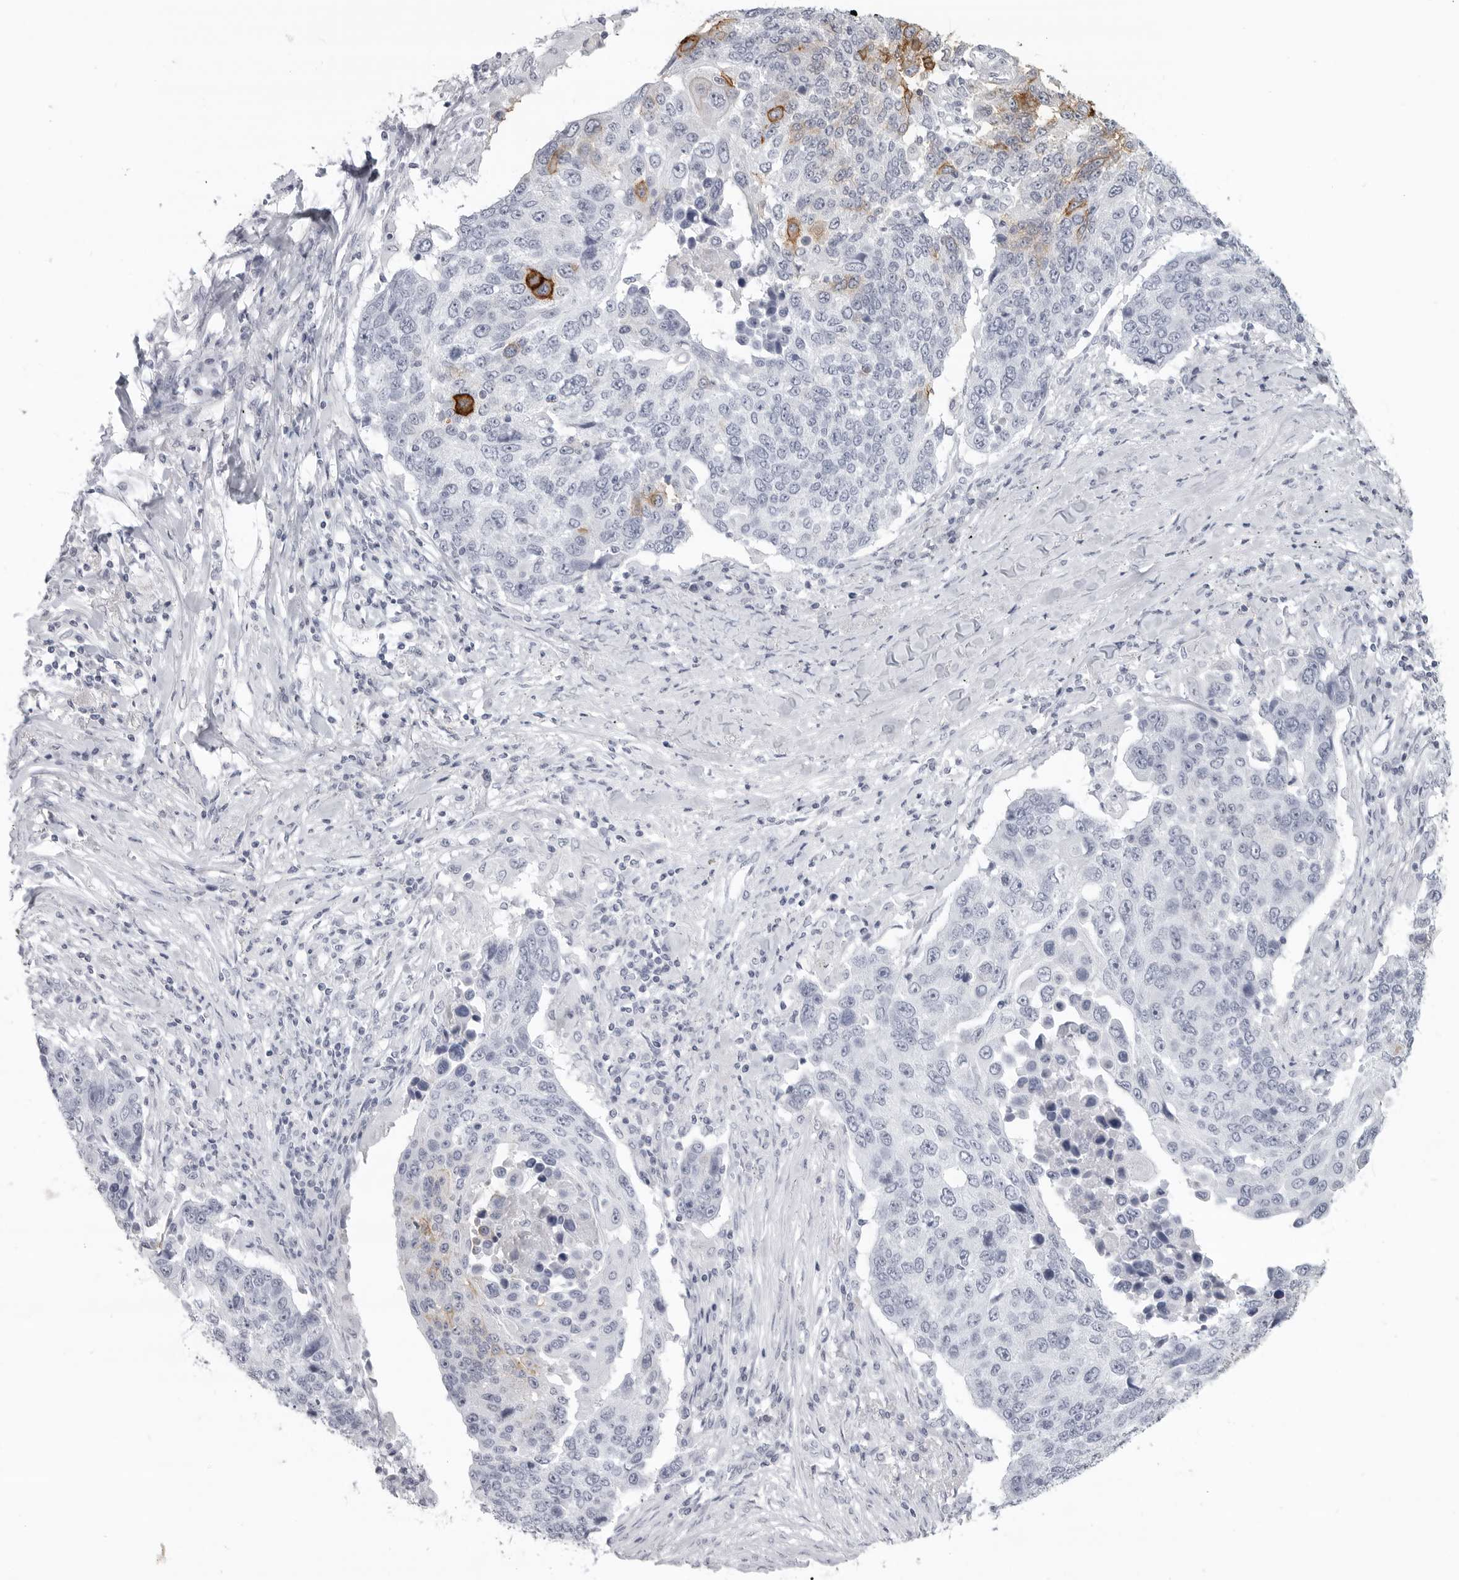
{"staining": {"intensity": "strong", "quantity": "<25%", "location": "cytoplasmic/membranous"}, "tissue": "lung cancer", "cell_type": "Tumor cells", "image_type": "cancer", "snomed": [{"axis": "morphology", "description": "Squamous cell carcinoma, NOS"}, {"axis": "topography", "description": "Lung"}], "caption": "Human squamous cell carcinoma (lung) stained with a protein marker demonstrates strong staining in tumor cells.", "gene": "LY6D", "patient": {"sex": "male", "age": 66}}